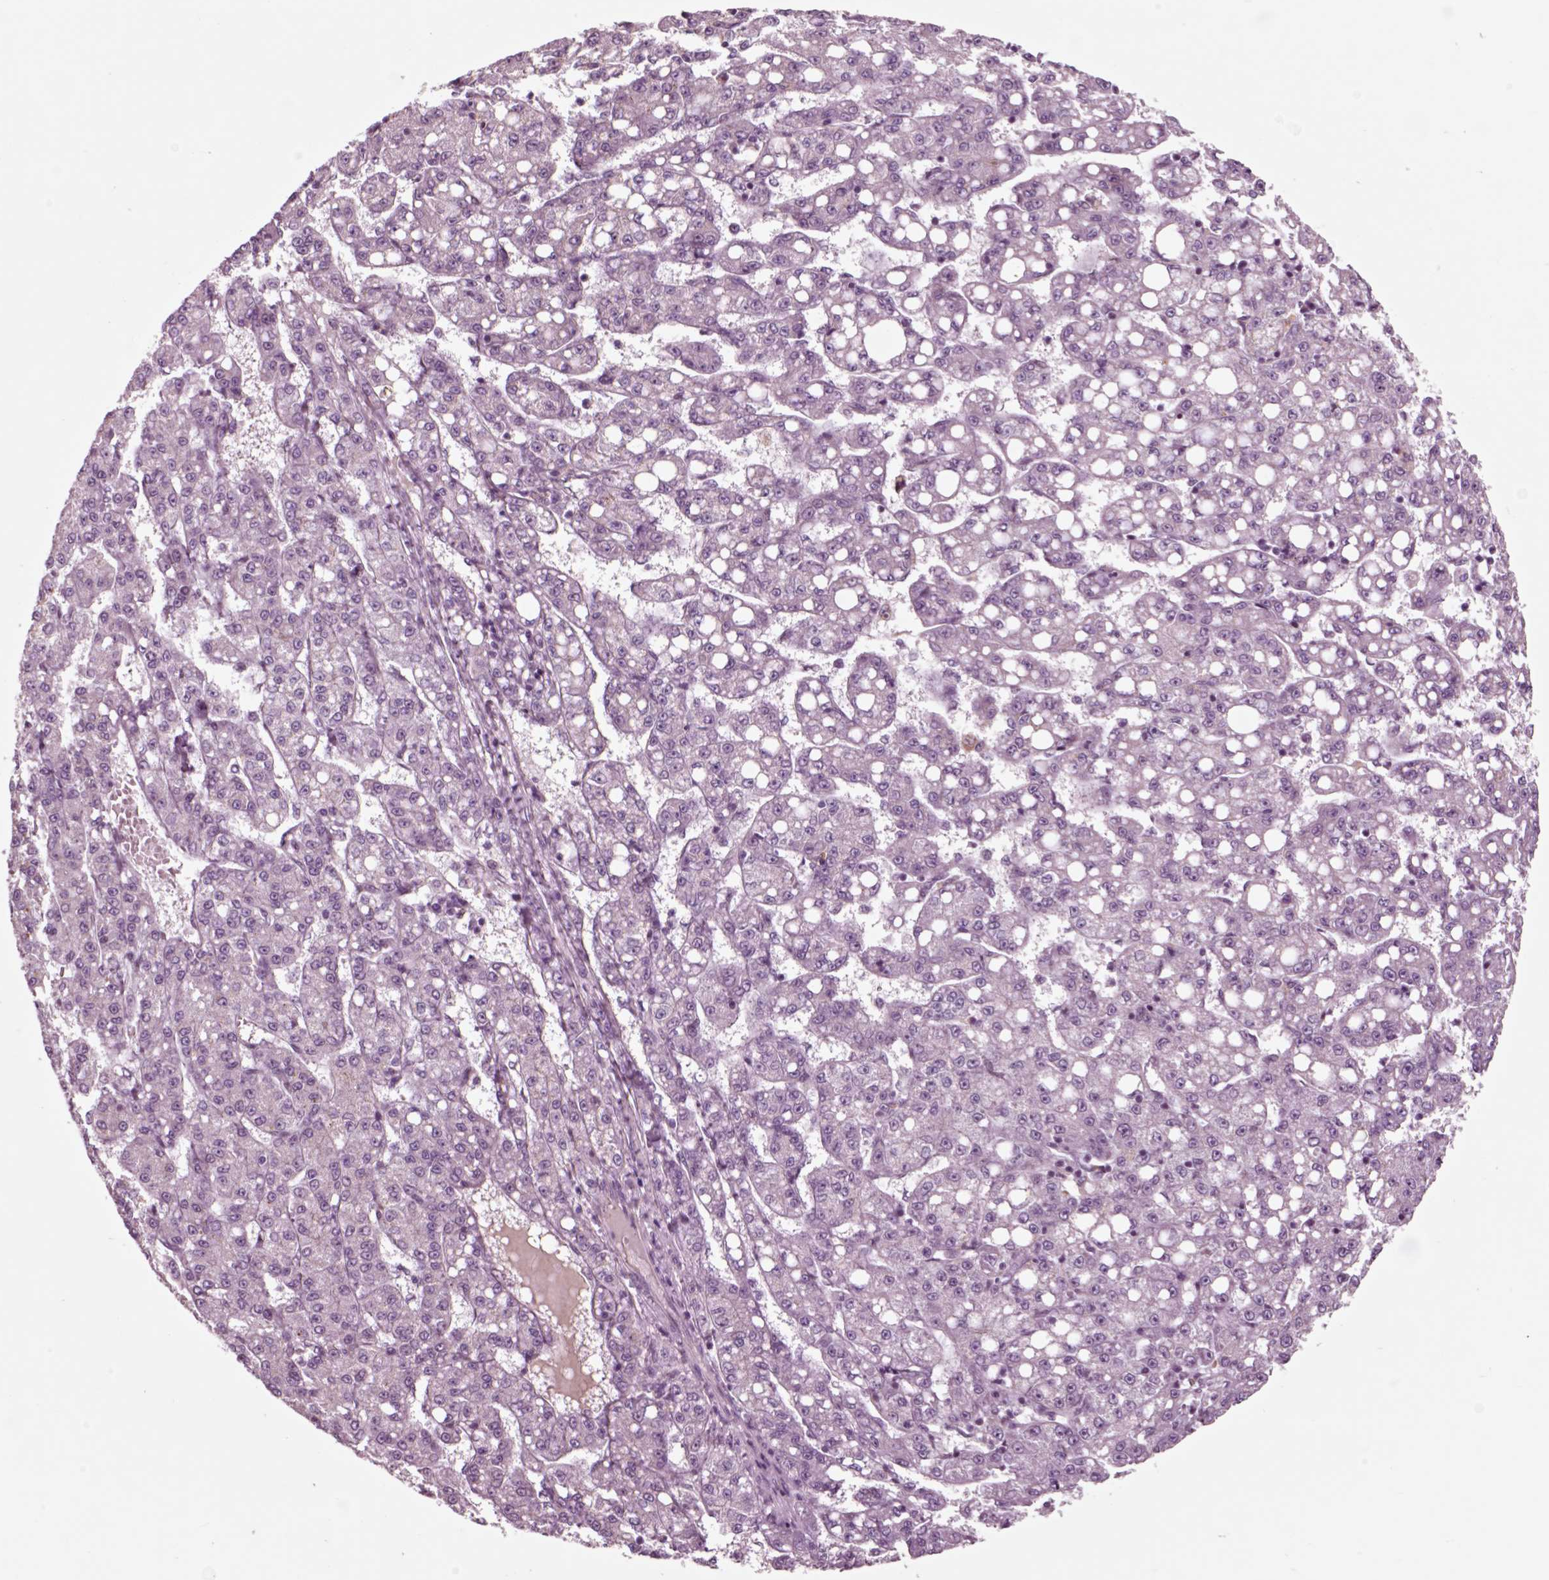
{"staining": {"intensity": "negative", "quantity": "none", "location": "none"}, "tissue": "liver cancer", "cell_type": "Tumor cells", "image_type": "cancer", "snomed": [{"axis": "morphology", "description": "Carcinoma, Hepatocellular, NOS"}, {"axis": "topography", "description": "Liver"}], "caption": "This image is of liver cancer (hepatocellular carcinoma) stained with immunohistochemistry (IHC) to label a protein in brown with the nuclei are counter-stained blue. There is no positivity in tumor cells.", "gene": "CHGB", "patient": {"sex": "female", "age": 65}}